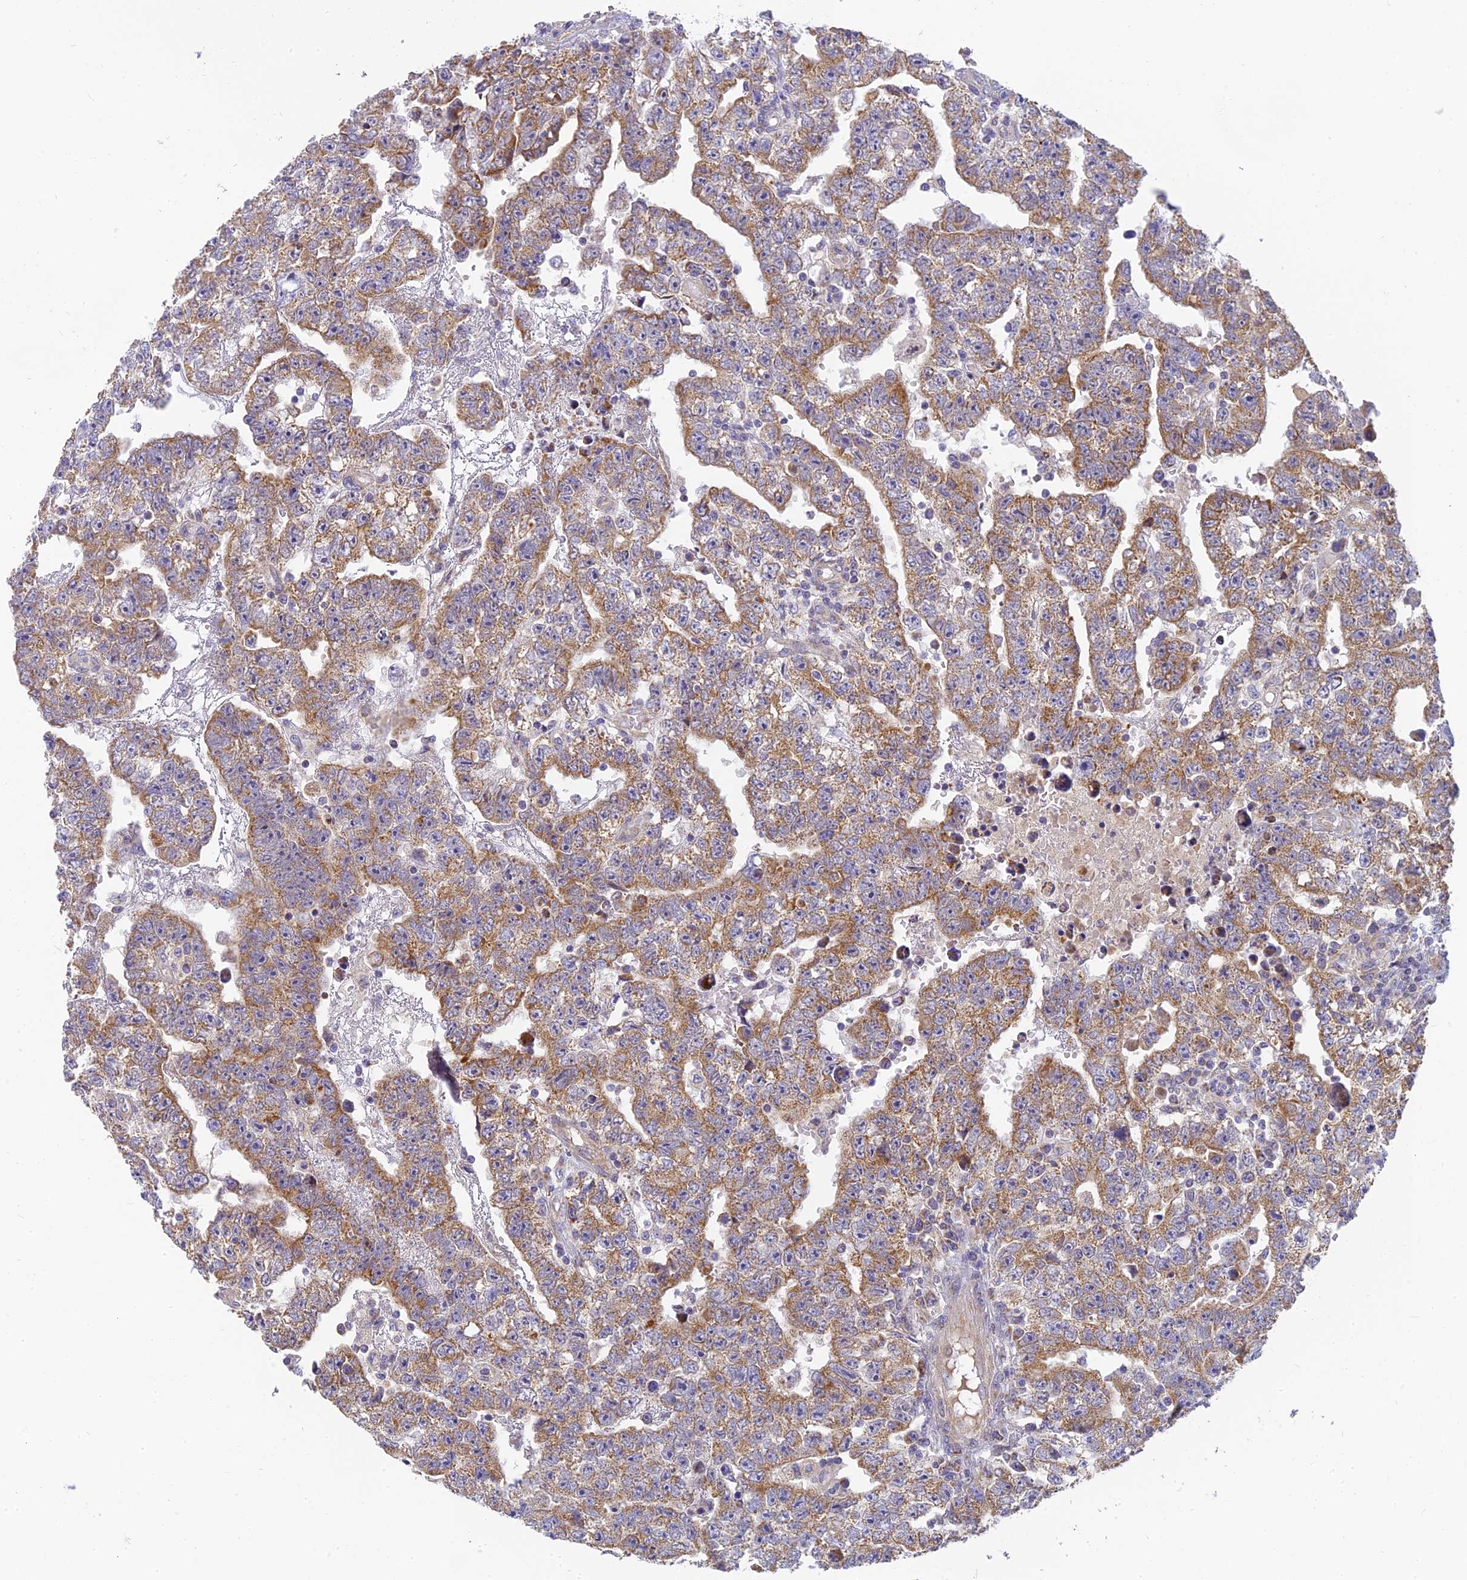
{"staining": {"intensity": "moderate", "quantity": ">75%", "location": "cytoplasmic/membranous"}, "tissue": "testis cancer", "cell_type": "Tumor cells", "image_type": "cancer", "snomed": [{"axis": "morphology", "description": "Carcinoma, Embryonal, NOS"}, {"axis": "topography", "description": "Testis"}], "caption": "The micrograph shows staining of testis cancer, revealing moderate cytoplasmic/membranous protein staining (brown color) within tumor cells.", "gene": "MRPL15", "patient": {"sex": "male", "age": 25}}